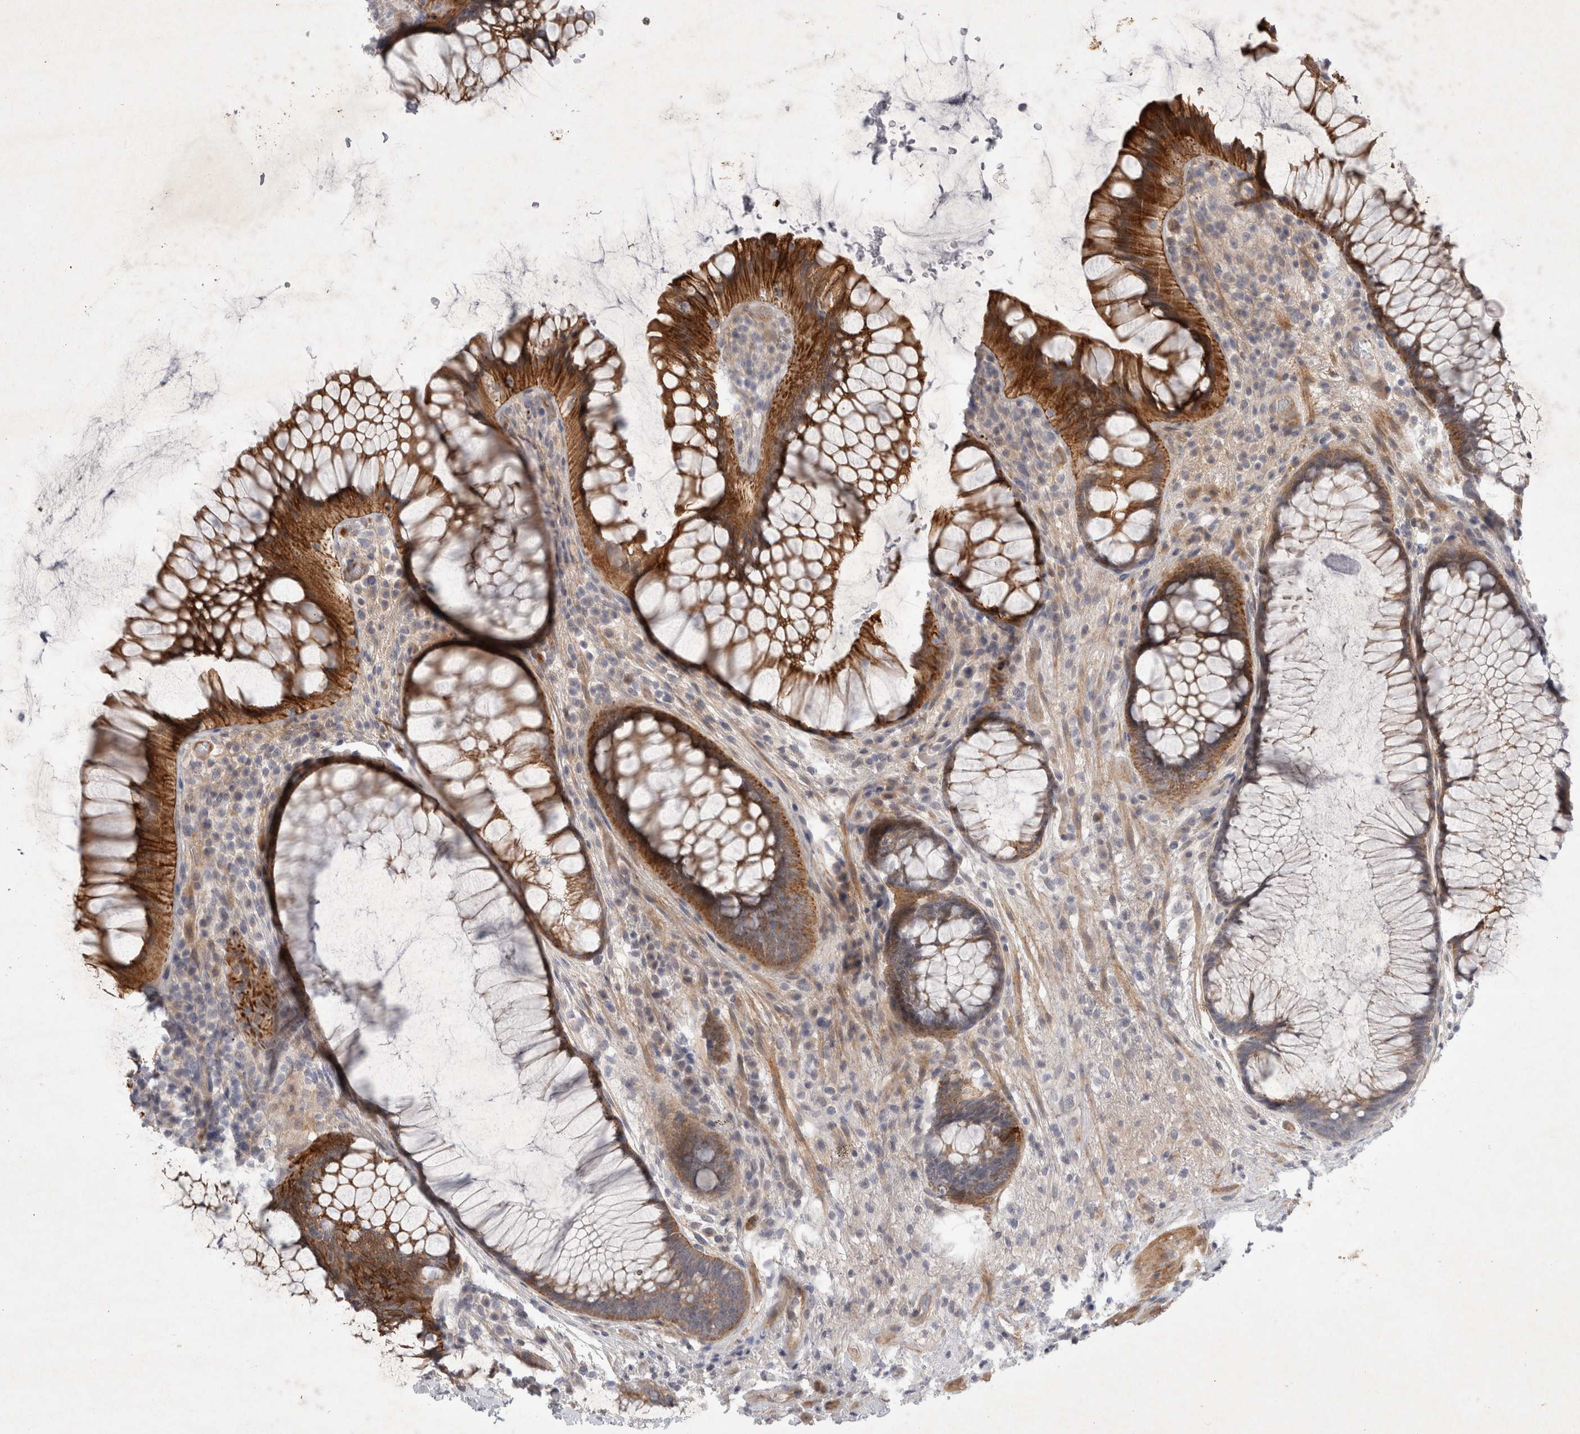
{"staining": {"intensity": "strong", "quantity": ">75%", "location": "cytoplasmic/membranous"}, "tissue": "rectum", "cell_type": "Glandular cells", "image_type": "normal", "snomed": [{"axis": "morphology", "description": "Normal tissue, NOS"}, {"axis": "topography", "description": "Rectum"}], "caption": "The immunohistochemical stain shows strong cytoplasmic/membranous positivity in glandular cells of benign rectum. (Brightfield microscopy of DAB IHC at high magnification).", "gene": "BZW2", "patient": {"sex": "male", "age": 51}}